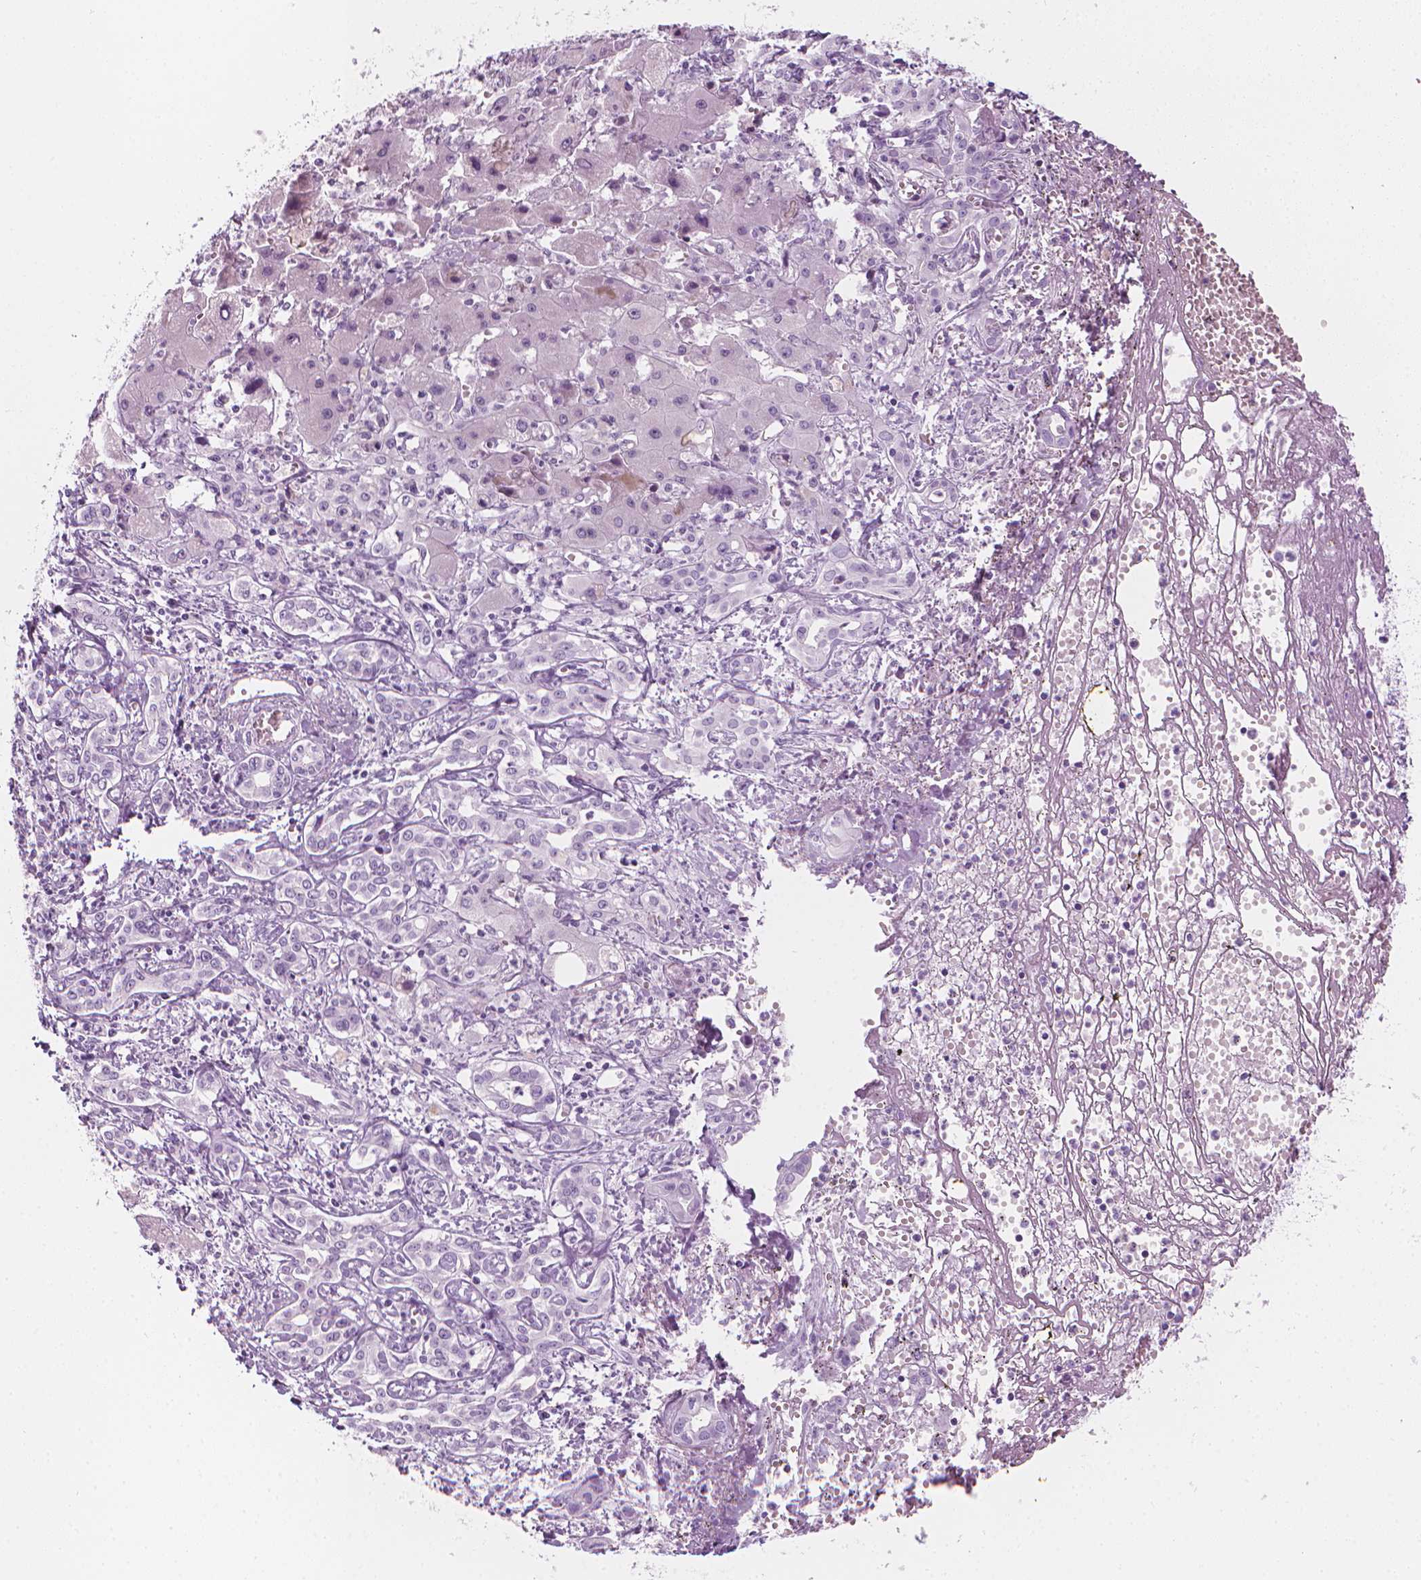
{"staining": {"intensity": "negative", "quantity": "none", "location": "none"}, "tissue": "liver cancer", "cell_type": "Tumor cells", "image_type": "cancer", "snomed": [{"axis": "morphology", "description": "Cholangiocarcinoma"}, {"axis": "topography", "description": "Liver"}], "caption": "Tumor cells show no significant protein positivity in liver cholangiocarcinoma.", "gene": "SCG3", "patient": {"sex": "female", "age": 64}}